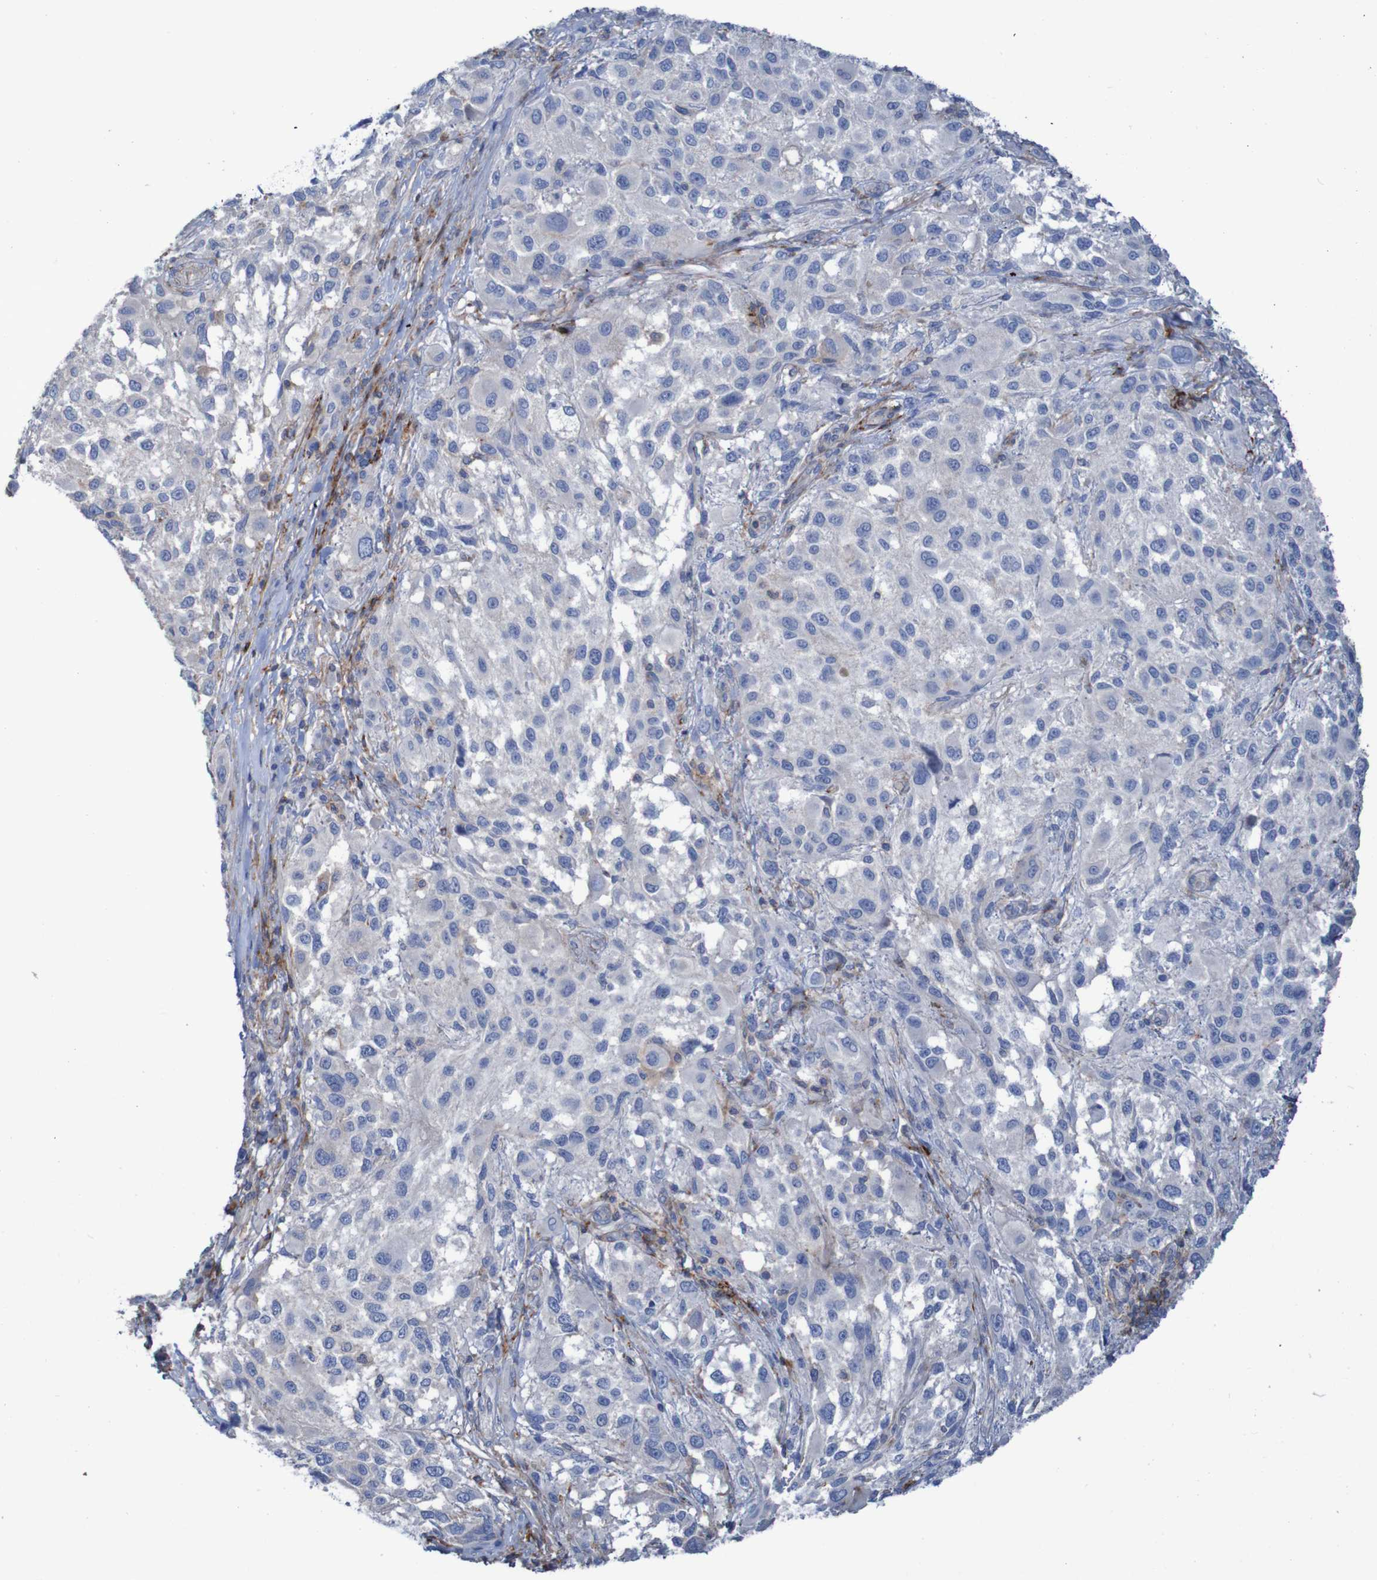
{"staining": {"intensity": "negative", "quantity": "none", "location": "none"}, "tissue": "melanoma", "cell_type": "Tumor cells", "image_type": "cancer", "snomed": [{"axis": "morphology", "description": "Necrosis, NOS"}, {"axis": "morphology", "description": "Malignant melanoma, NOS"}, {"axis": "topography", "description": "Skin"}], "caption": "A micrograph of human melanoma is negative for staining in tumor cells.", "gene": "RNF182", "patient": {"sex": "female", "age": 87}}